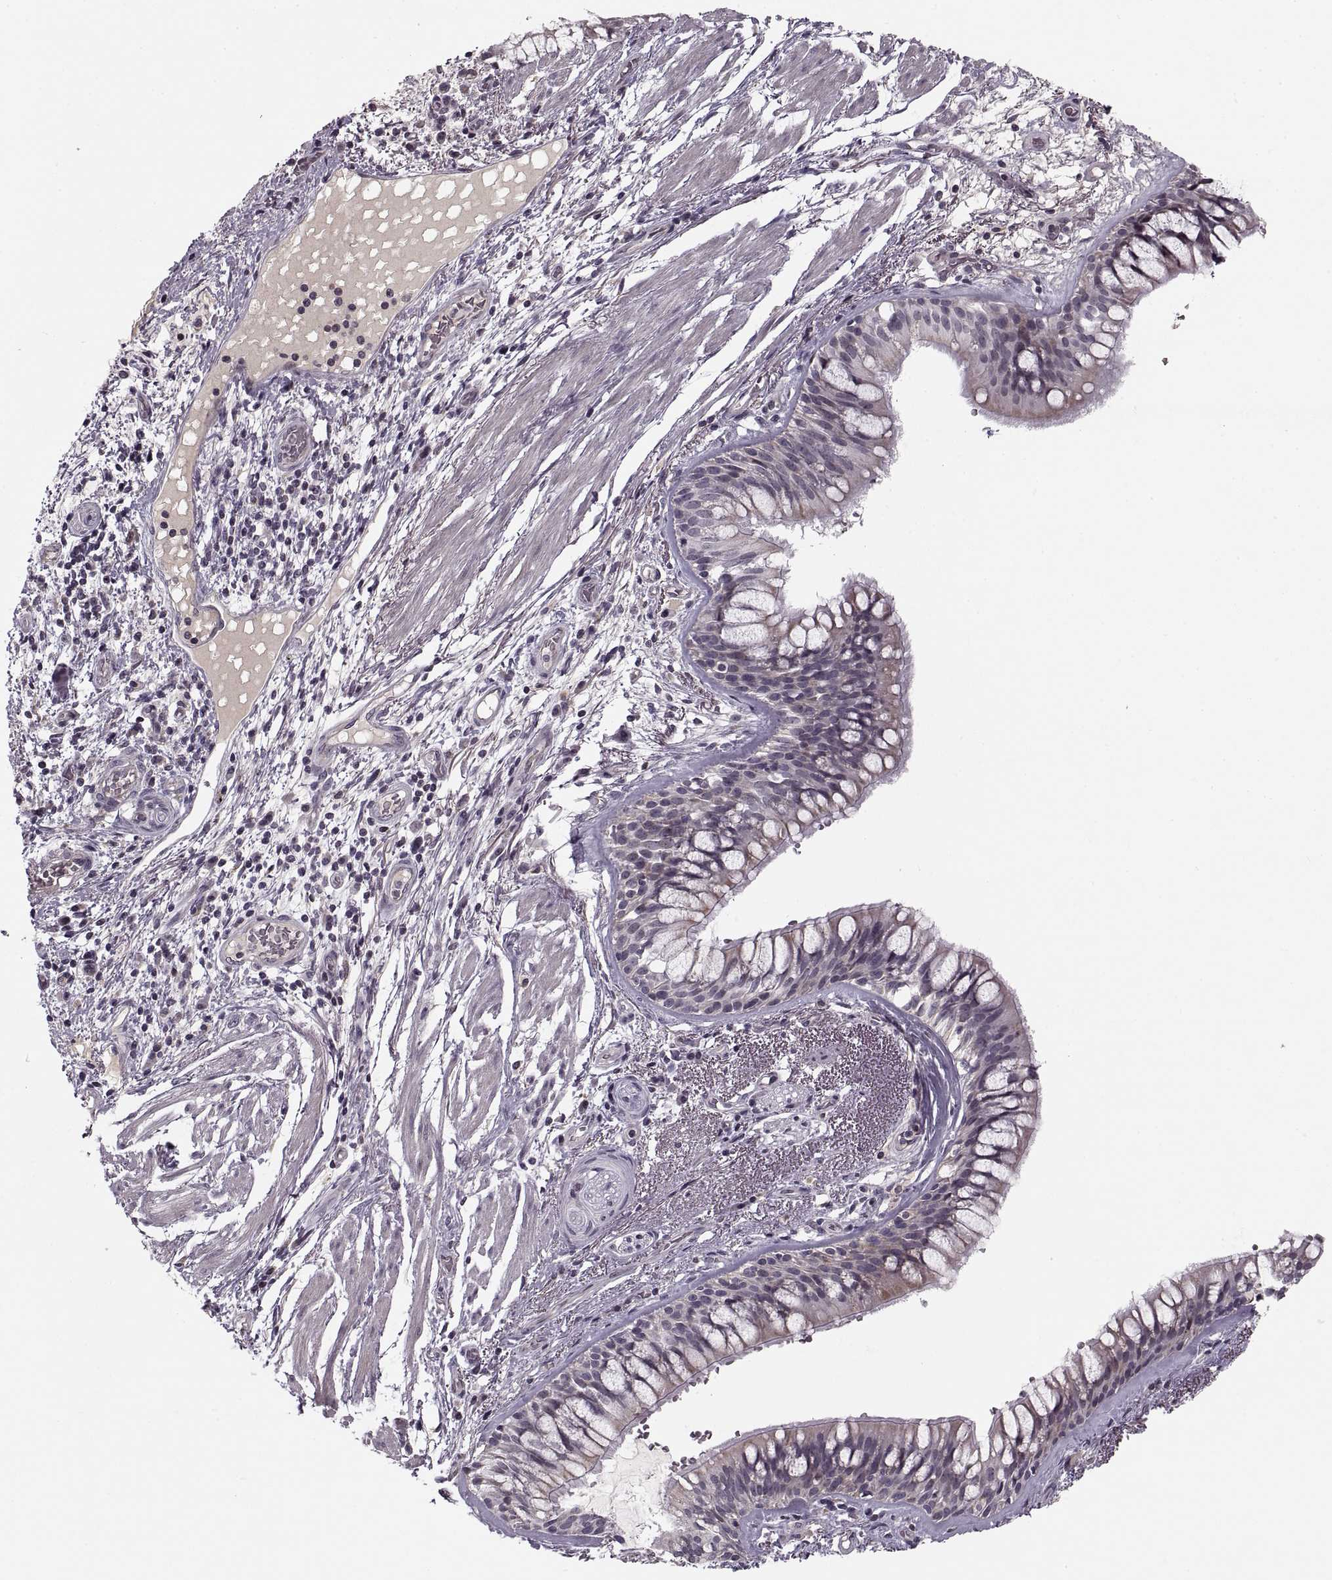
{"staining": {"intensity": "negative", "quantity": "none", "location": "none"}, "tissue": "bronchus", "cell_type": "Respiratory epithelial cells", "image_type": "normal", "snomed": [{"axis": "morphology", "description": "Normal tissue, NOS"}, {"axis": "topography", "description": "Bronchus"}, {"axis": "topography", "description": "Lung"}], "caption": "This histopathology image is of normal bronchus stained with immunohistochemistry (IHC) to label a protein in brown with the nuclei are counter-stained blue. There is no positivity in respiratory epithelial cells.", "gene": "ASIC3", "patient": {"sex": "female", "age": 57}}